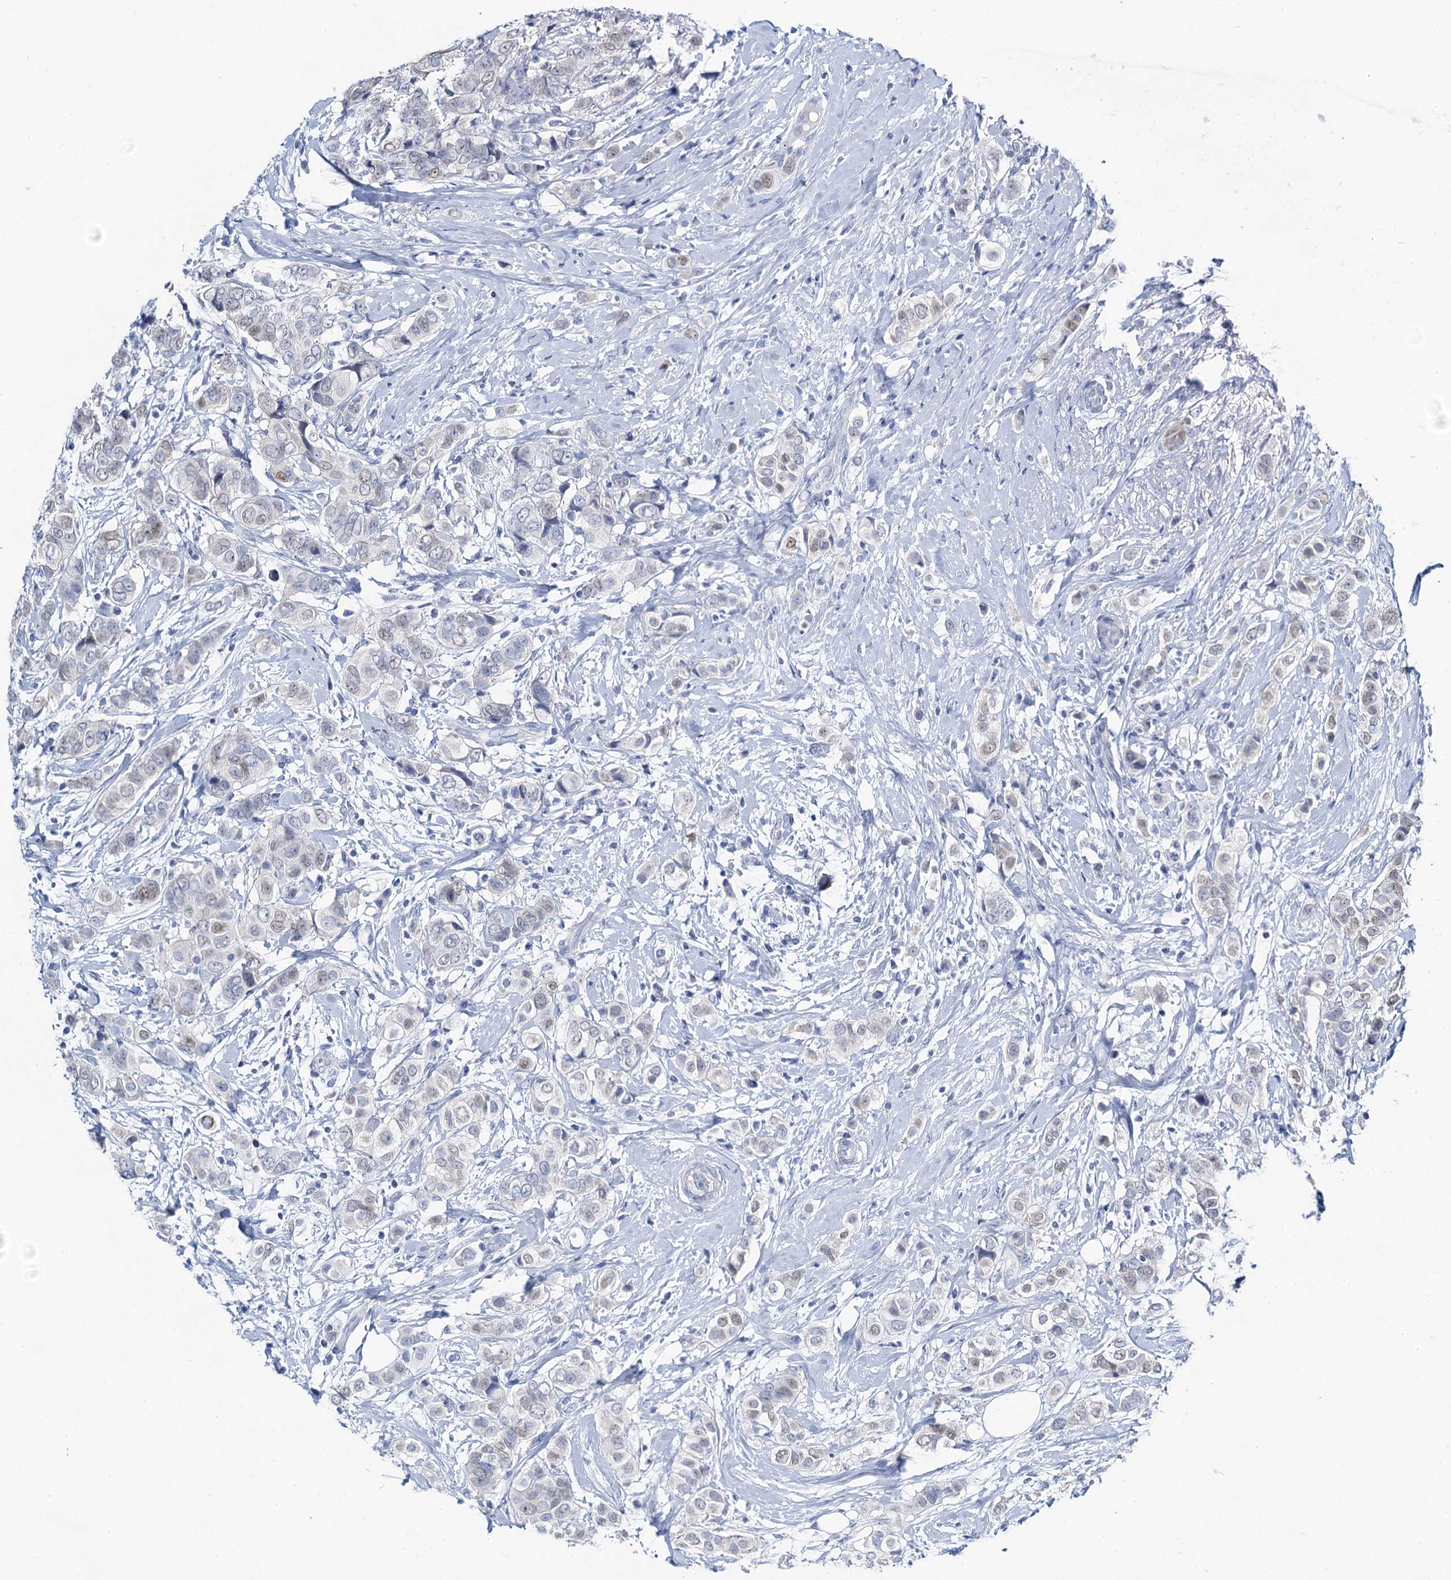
{"staining": {"intensity": "weak", "quantity": "<25%", "location": "nuclear"}, "tissue": "breast cancer", "cell_type": "Tumor cells", "image_type": "cancer", "snomed": [{"axis": "morphology", "description": "Lobular carcinoma"}, {"axis": "topography", "description": "Breast"}], "caption": "Immunohistochemistry (IHC) photomicrograph of lobular carcinoma (breast) stained for a protein (brown), which displays no expression in tumor cells.", "gene": "TOX3", "patient": {"sex": "female", "age": 51}}